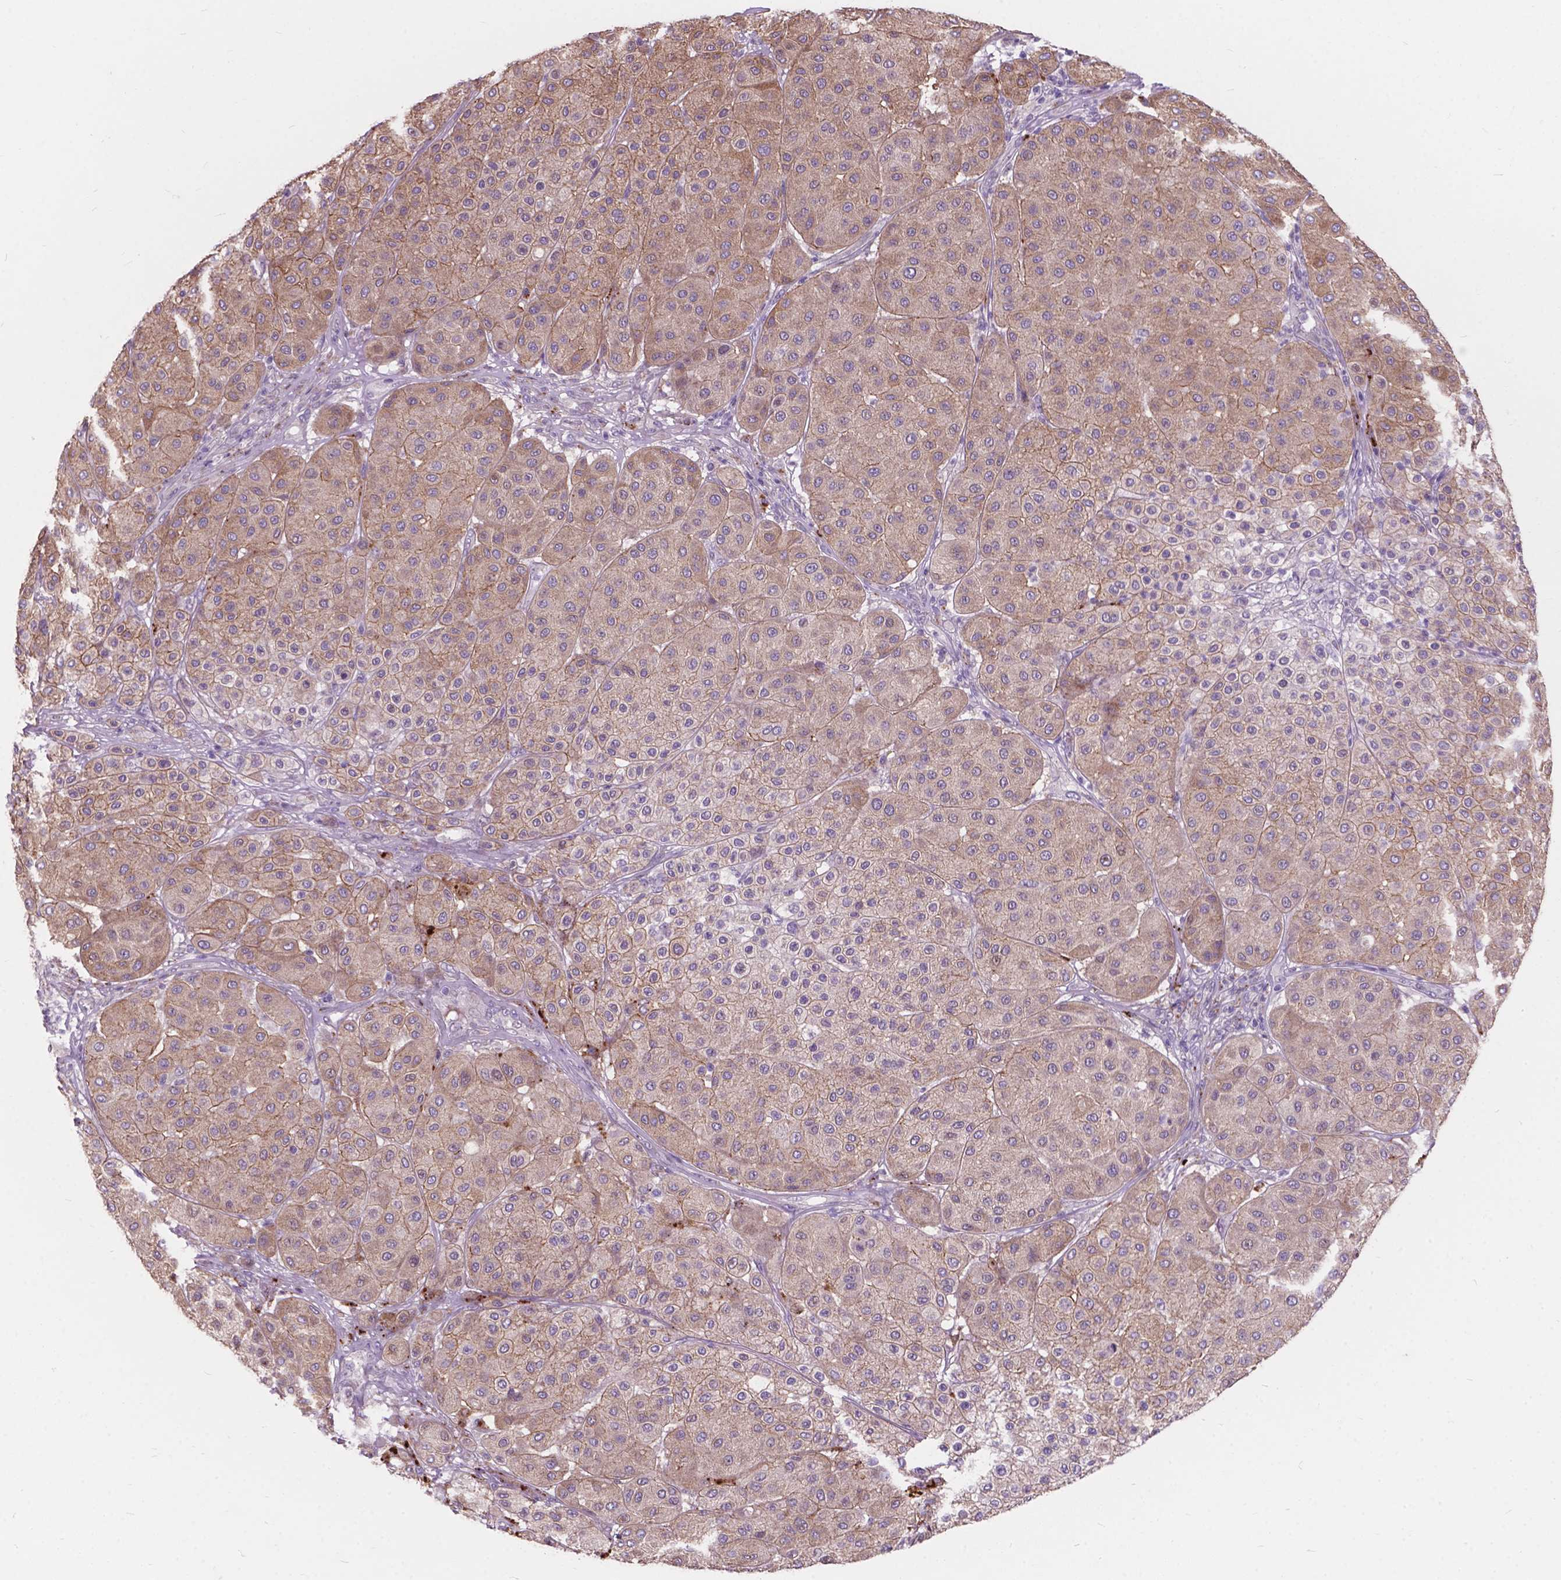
{"staining": {"intensity": "weak", "quantity": ">75%", "location": "cytoplasmic/membranous"}, "tissue": "melanoma", "cell_type": "Tumor cells", "image_type": "cancer", "snomed": [{"axis": "morphology", "description": "Malignant melanoma, Metastatic site"}, {"axis": "topography", "description": "Smooth muscle"}], "caption": "Immunohistochemical staining of human melanoma exhibits low levels of weak cytoplasmic/membranous protein staining in approximately >75% of tumor cells.", "gene": "MYH14", "patient": {"sex": "male", "age": 41}}